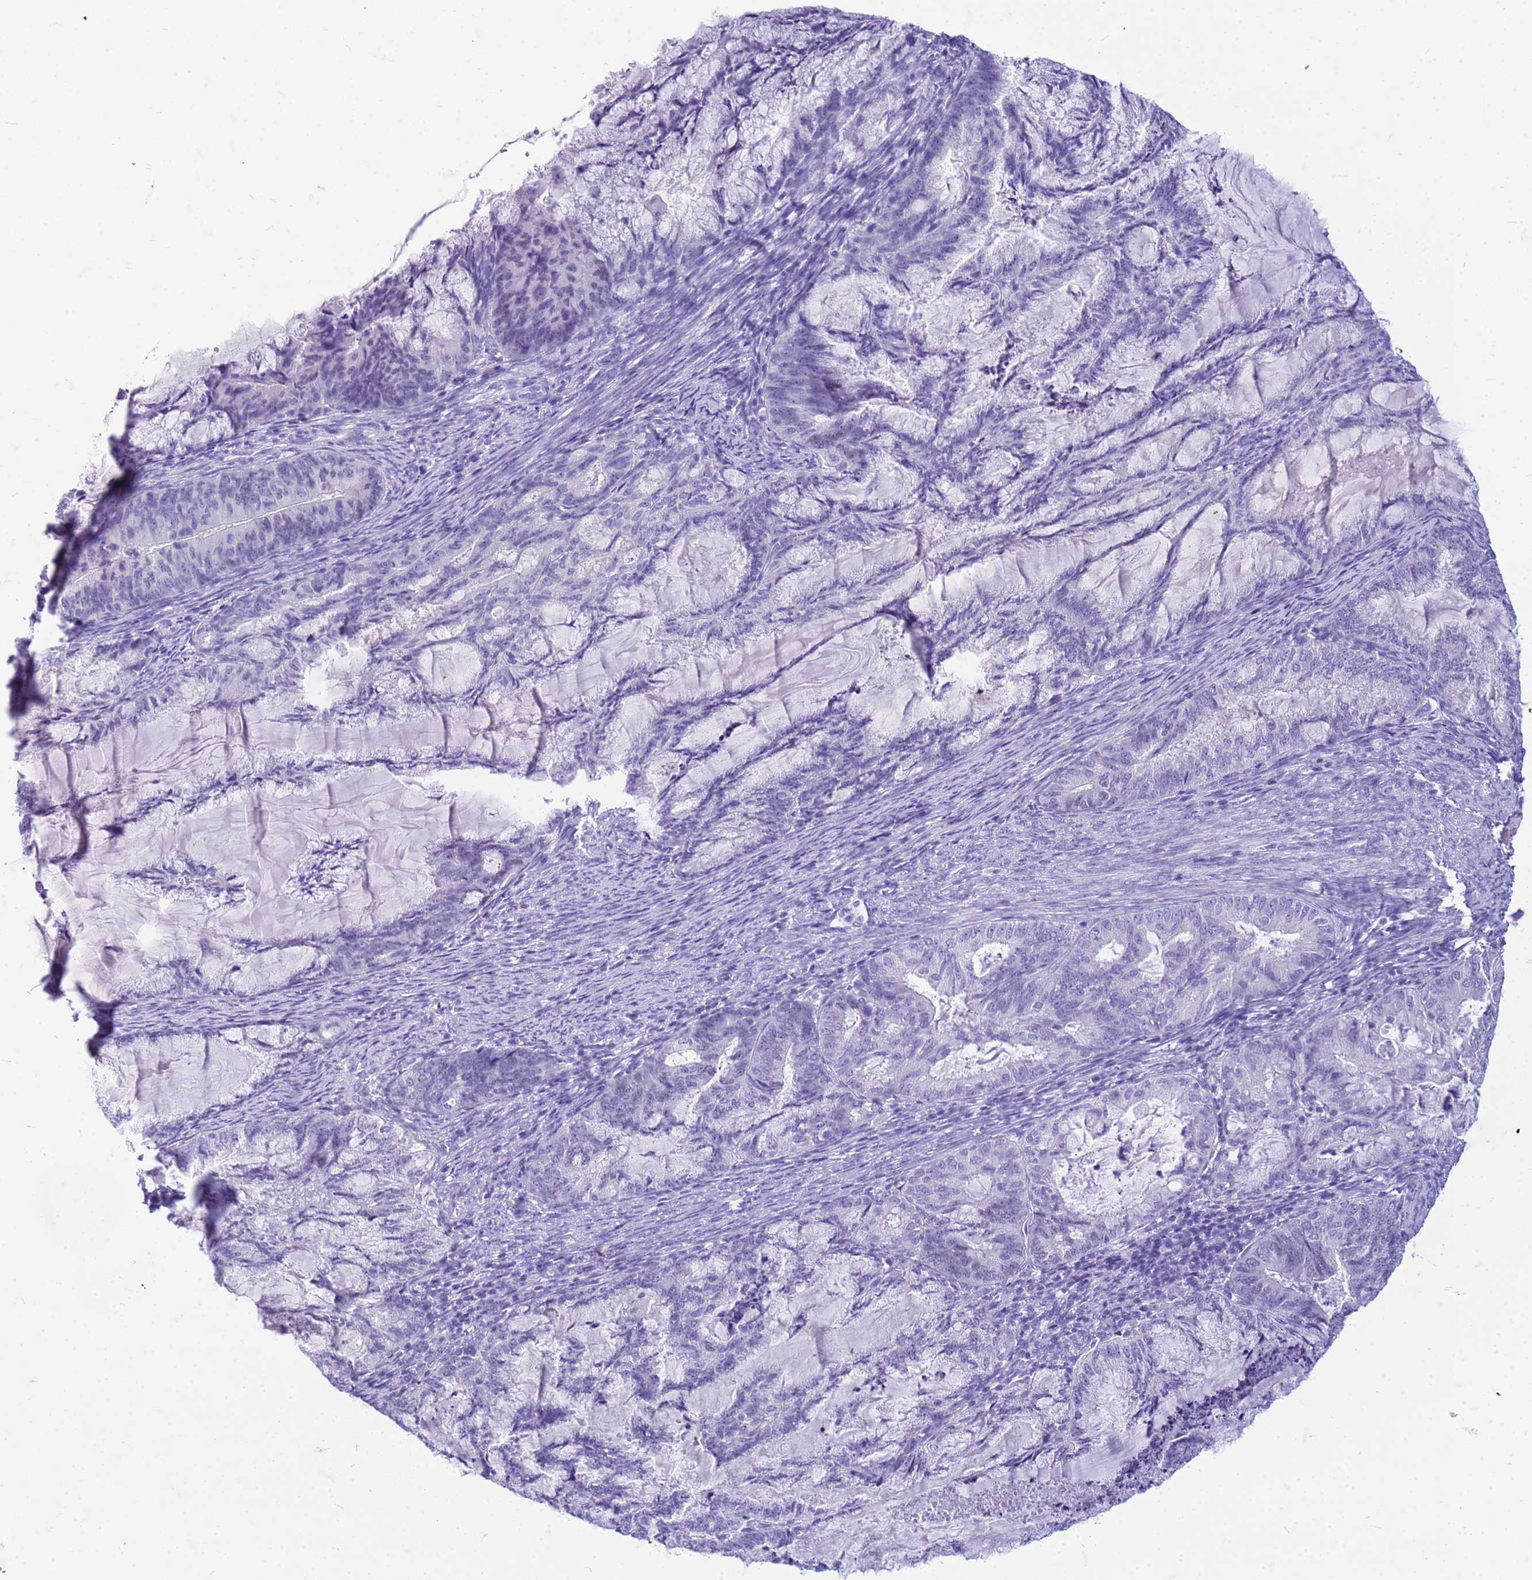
{"staining": {"intensity": "negative", "quantity": "none", "location": "none"}, "tissue": "endometrial cancer", "cell_type": "Tumor cells", "image_type": "cancer", "snomed": [{"axis": "morphology", "description": "Adenocarcinoma, NOS"}, {"axis": "topography", "description": "Endometrium"}], "caption": "Immunohistochemistry histopathology image of endometrial cancer (adenocarcinoma) stained for a protein (brown), which displays no positivity in tumor cells.", "gene": "CFAP100", "patient": {"sex": "female", "age": 86}}